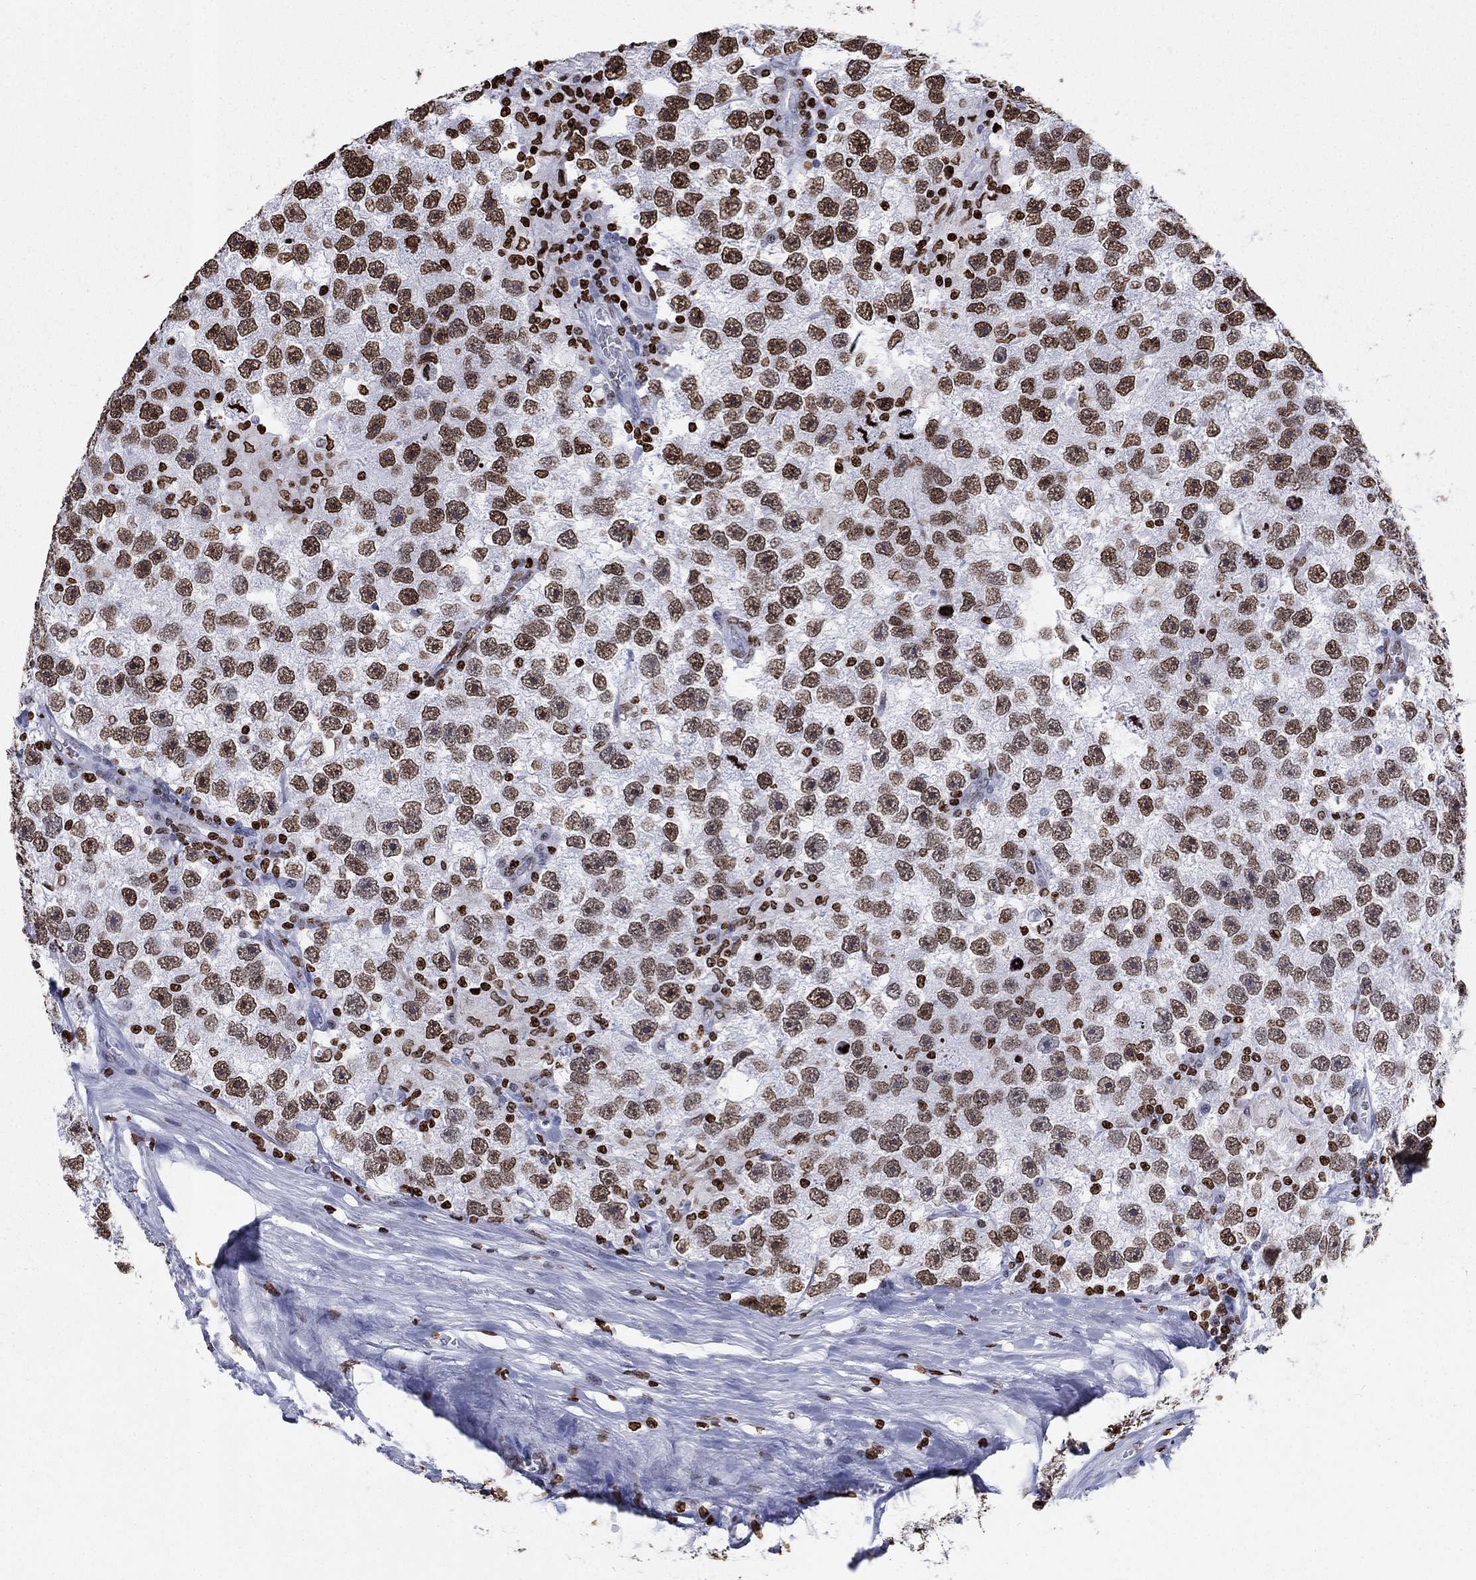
{"staining": {"intensity": "moderate", "quantity": "25%-75%", "location": "nuclear"}, "tissue": "testis cancer", "cell_type": "Tumor cells", "image_type": "cancer", "snomed": [{"axis": "morphology", "description": "Seminoma, NOS"}, {"axis": "topography", "description": "Testis"}], "caption": "Immunohistochemistry (IHC) (DAB (3,3'-diaminobenzidine)) staining of human testis cancer exhibits moderate nuclear protein positivity in about 25%-75% of tumor cells. The staining is performed using DAB (3,3'-diaminobenzidine) brown chromogen to label protein expression. The nuclei are counter-stained blue using hematoxylin.", "gene": "H1-5", "patient": {"sex": "male", "age": 26}}